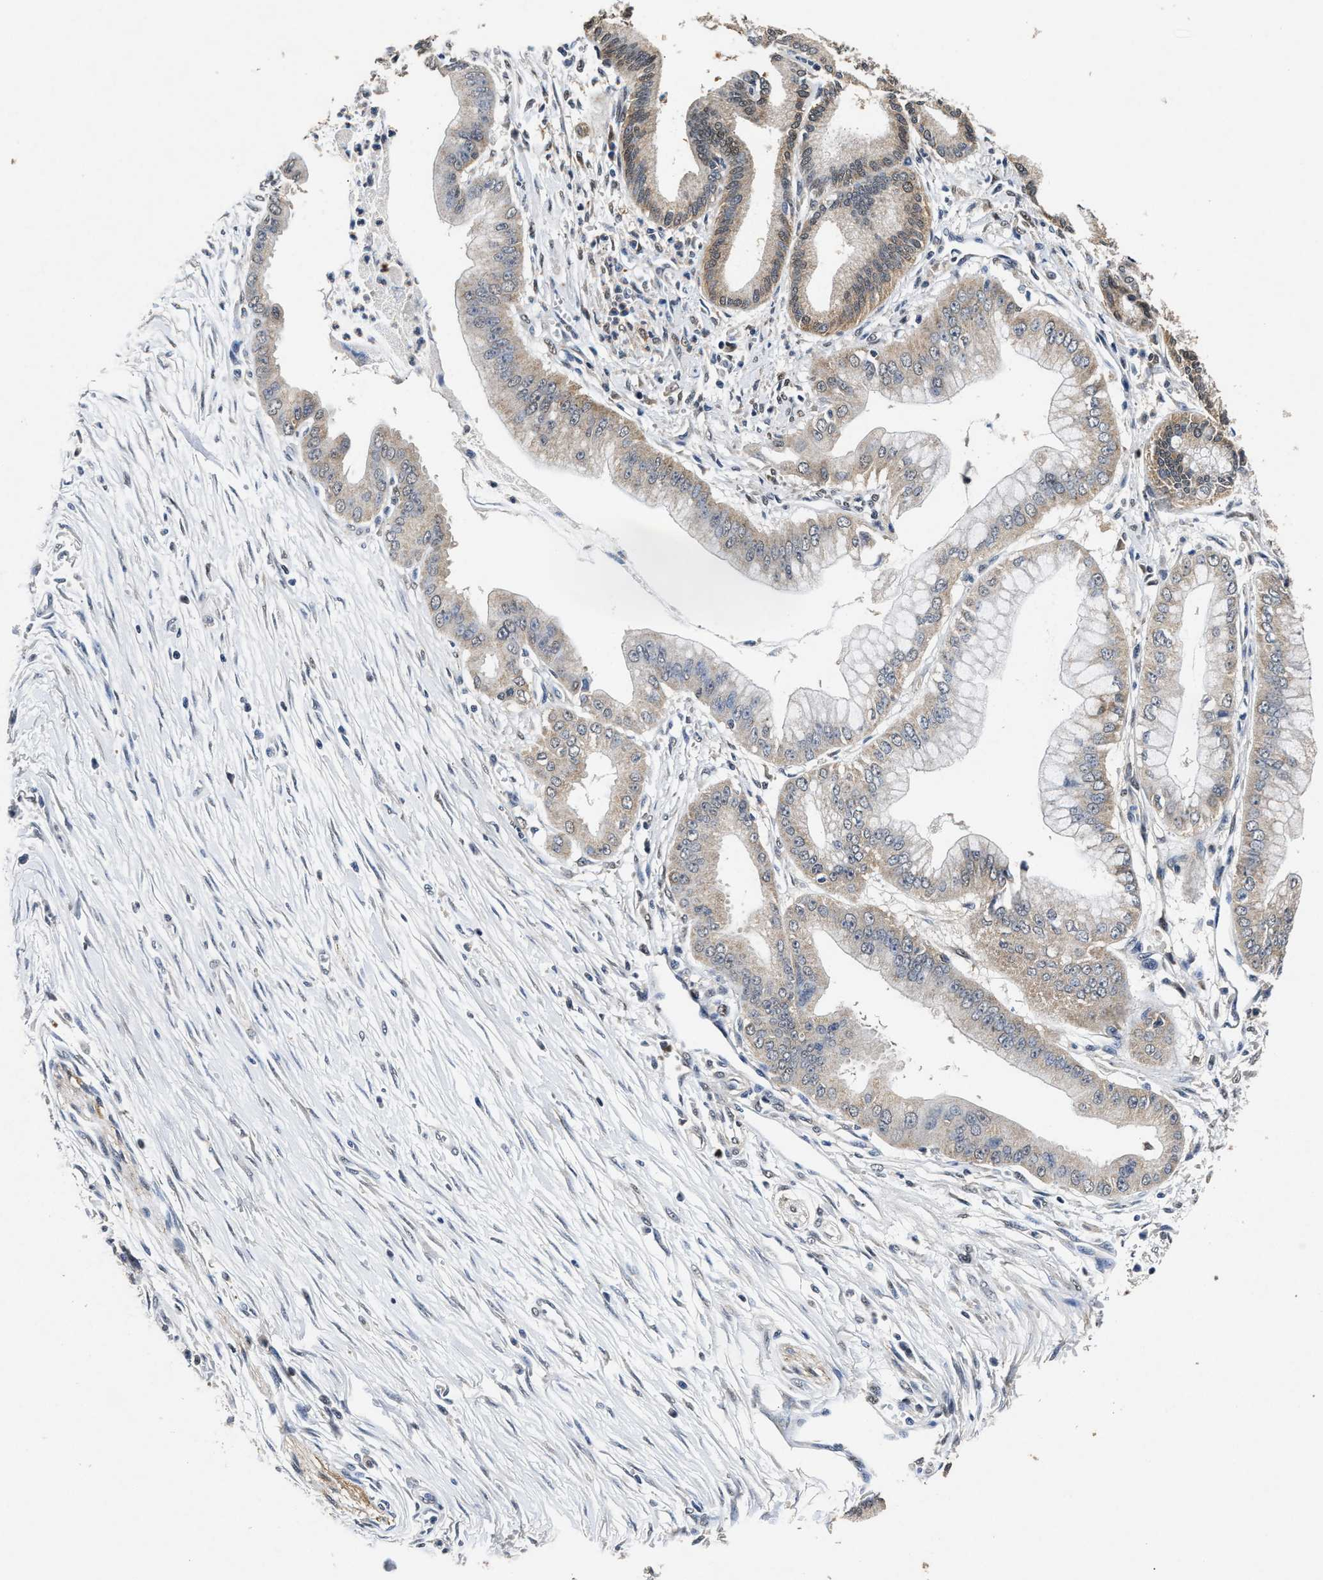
{"staining": {"intensity": "weak", "quantity": "25%-75%", "location": "cytoplasmic/membranous"}, "tissue": "pancreatic cancer", "cell_type": "Tumor cells", "image_type": "cancer", "snomed": [{"axis": "morphology", "description": "Adenocarcinoma, NOS"}, {"axis": "topography", "description": "Pancreas"}], "caption": "IHC histopathology image of neoplastic tissue: pancreatic cancer (adenocarcinoma) stained using immunohistochemistry (IHC) shows low levels of weak protein expression localized specifically in the cytoplasmic/membranous of tumor cells, appearing as a cytoplasmic/membranous brown color.", "gene": "ACAT2", "patient": {"sex": "male", "age": 59}}